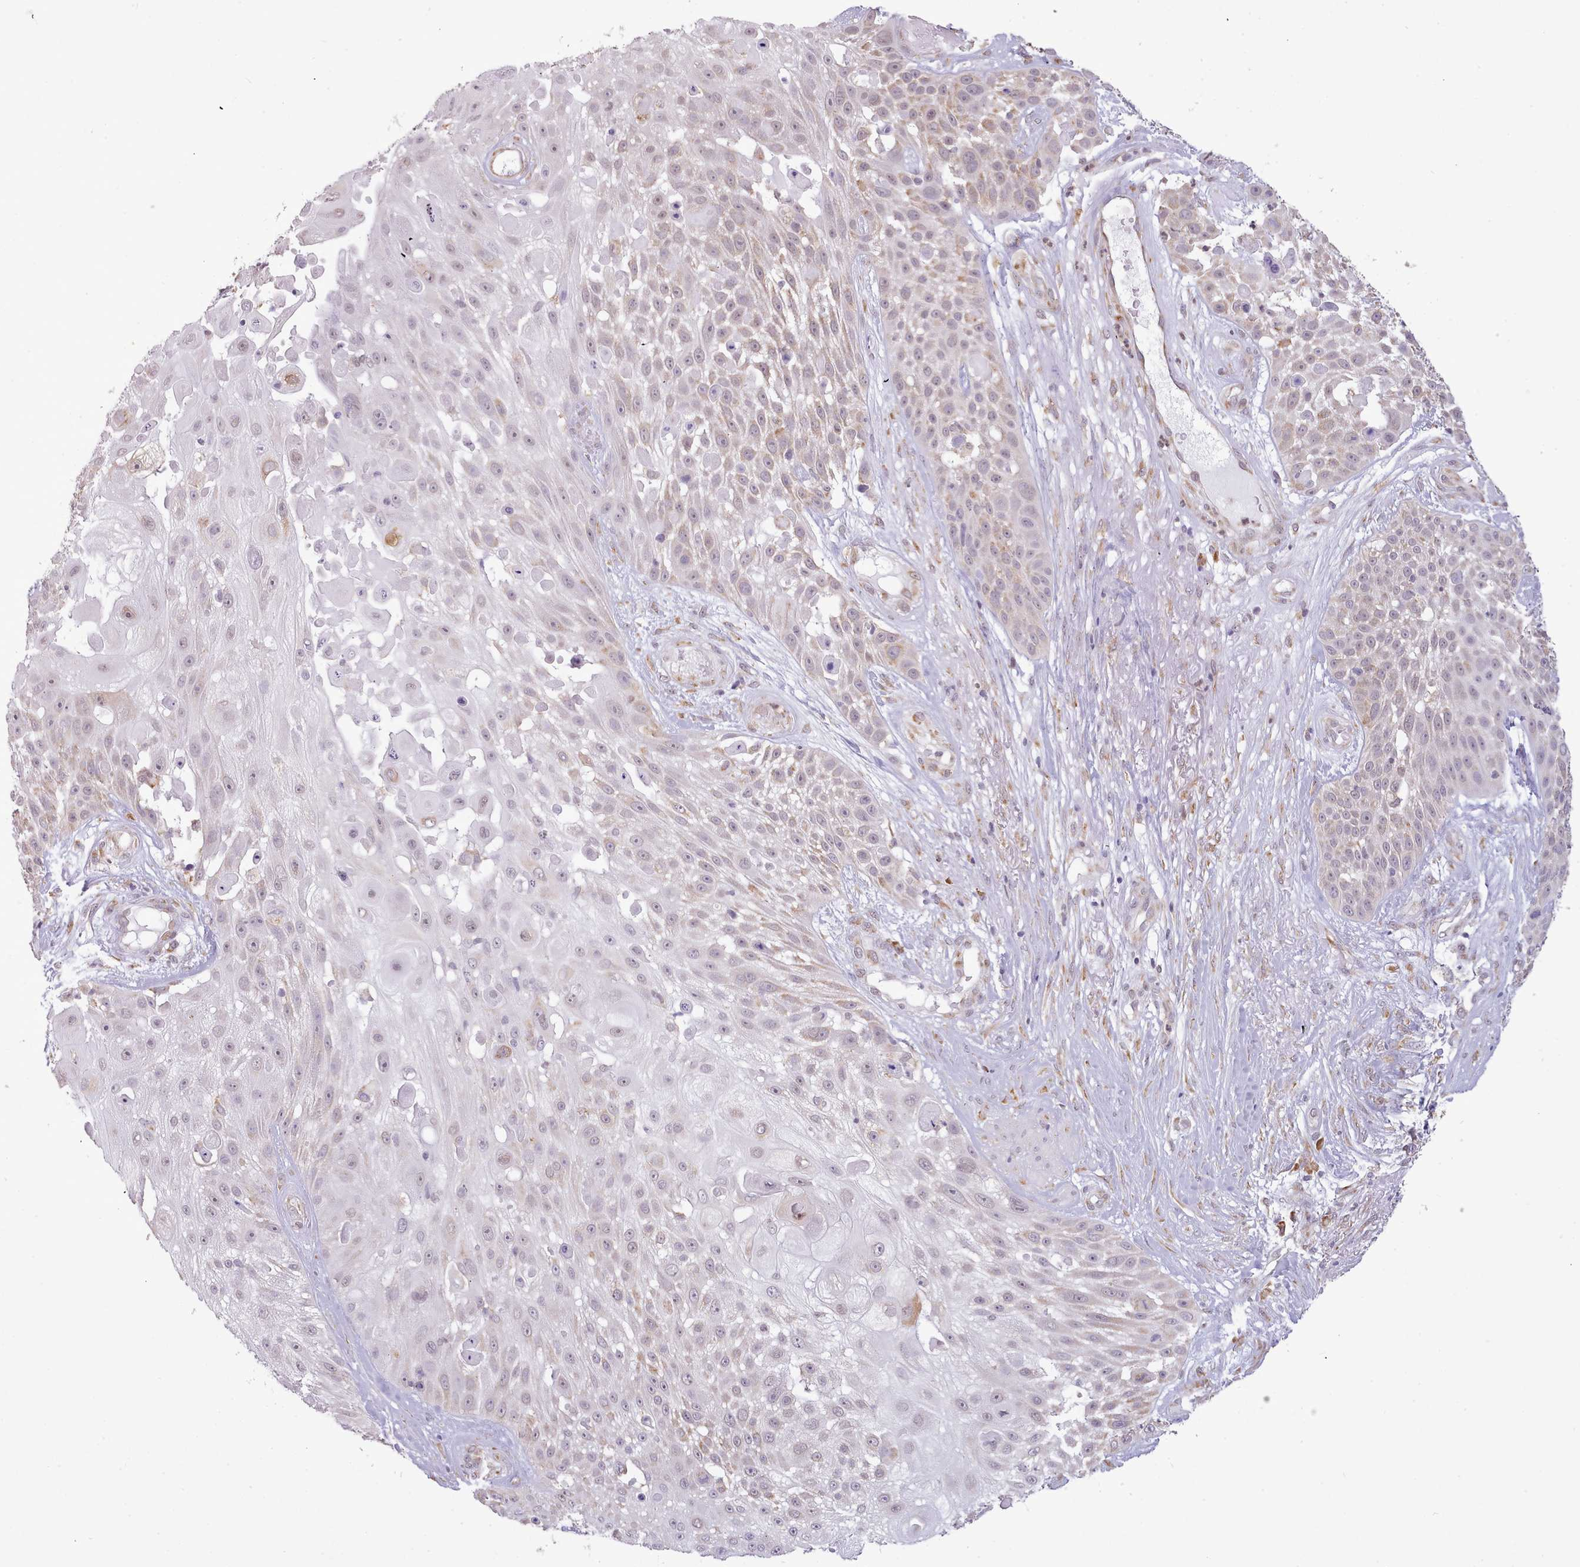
{"staining": {"intensity": "weak", "quantity": "25%-75%", "location": "cytoplasmic/membranous"}, "tissue": "skin cancer", "cell_type": "Tumor cells", "image_type": "cancer", "snomed": [{"axis": "morphology", "description": "Squamous cell carcinoma, NOS"}, {"axis": "topography", "description": "Skin"}], "caption": "IHC image of skin cancer stained for a protein (brown), which shows low levels of weak cytoplasmic/membranous expression in approximately 25%-75% of tumor cells.", "gene": "SEC61B", "patient": {"sex": "female", "age": 86}}